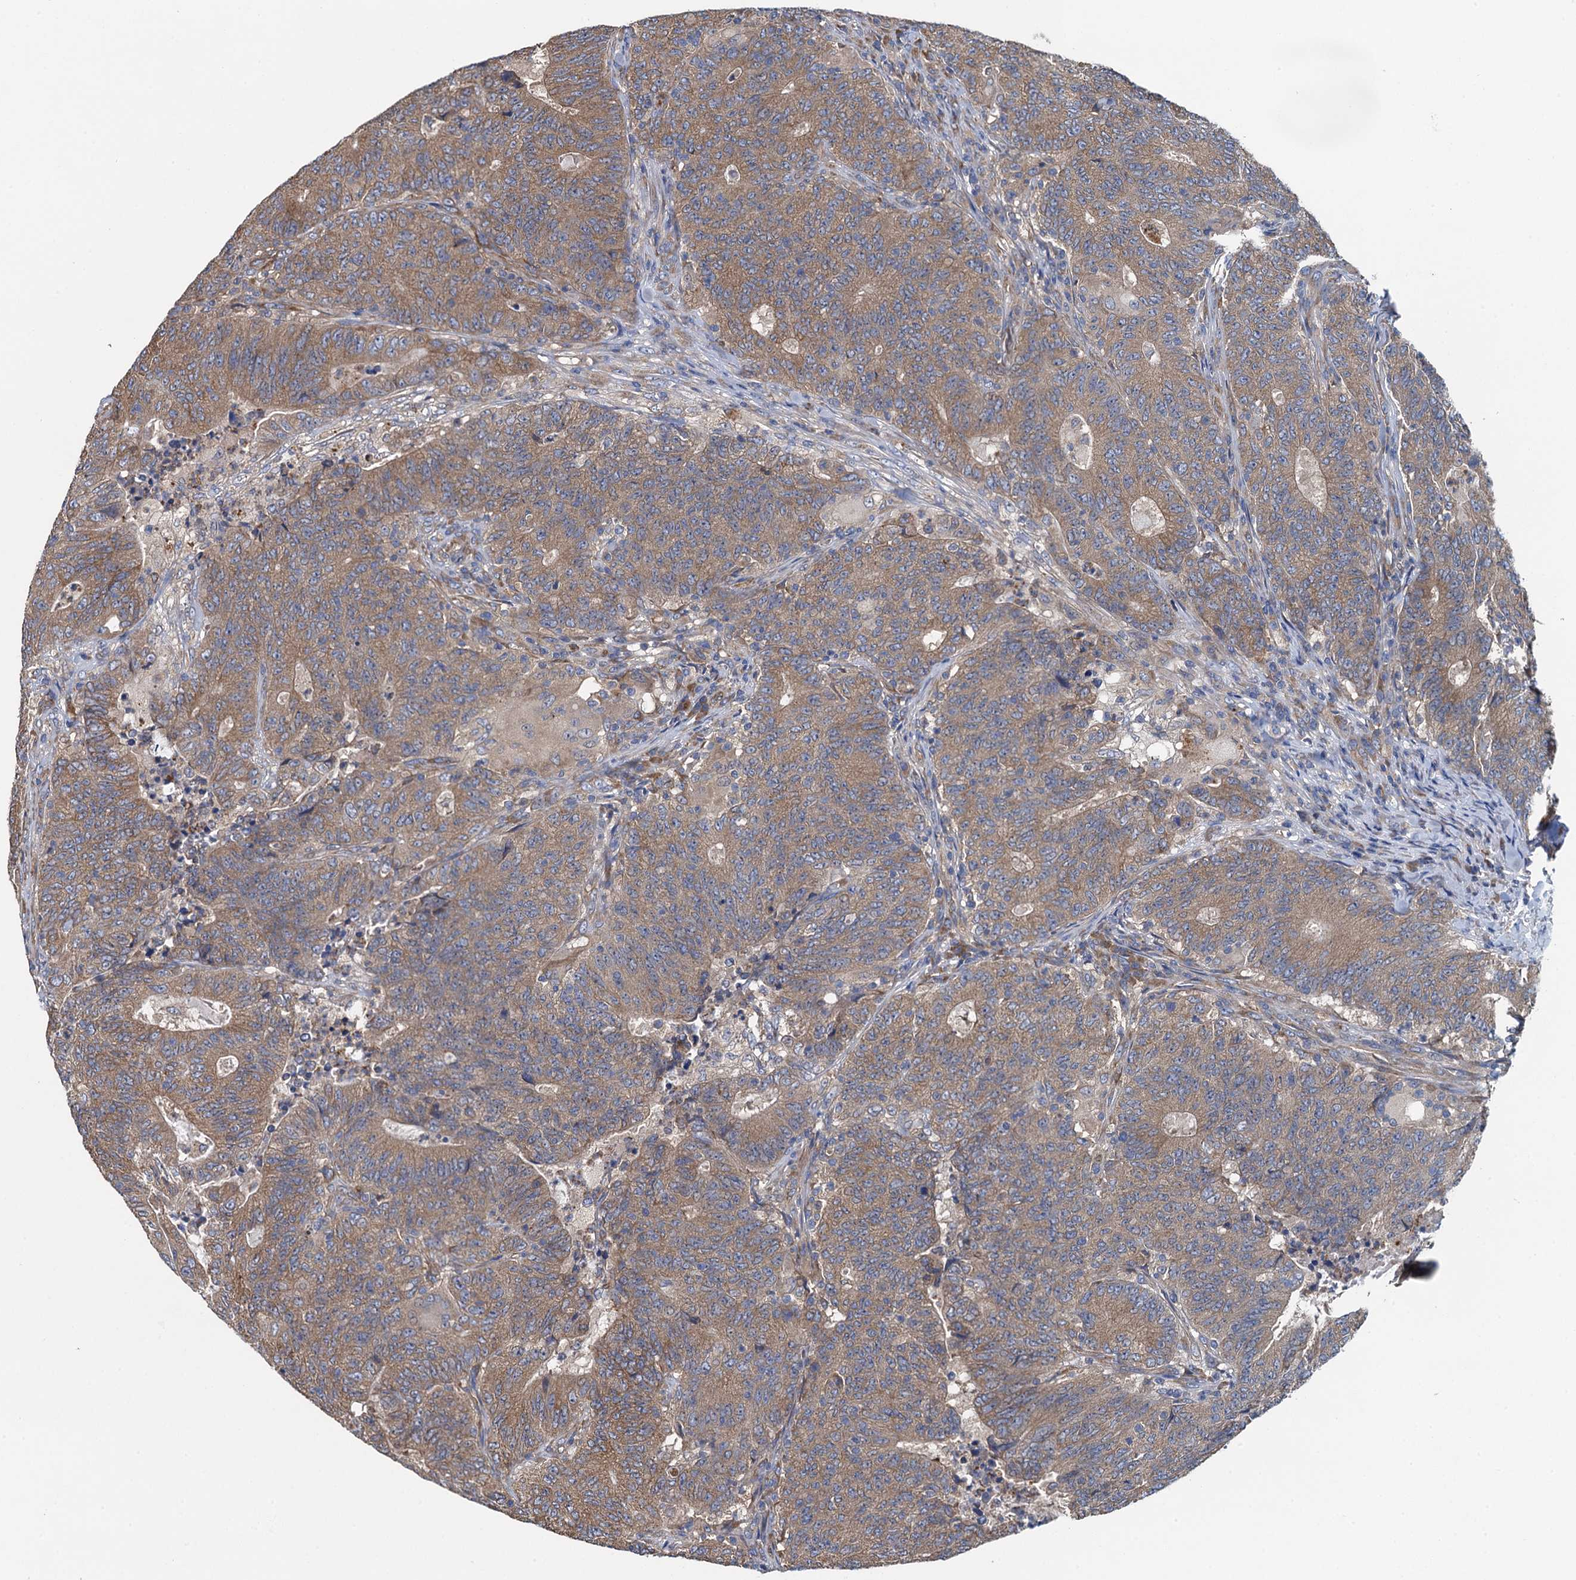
{"staining": {"intensity": "moderate", "quantity": ">75%", "location": "cytoplasmic/membranous"}, "tissue": "colorectal cancer", "cell_type": "Tumor cells", "image_type": "cancer", "snomed": [{"axis": "morphology", "description": "Adenocarcinoma, NOS"}, {"axis": "topography", "description": "Colon"}], "caption": "Tumor cells reveal moderate cytoplasmic/membranous expression in about >75% of cells in colorectal cancer (adenocarcinoma).", "gene": "ADCY9", "patient": {"sex": "female", "age": 75}}